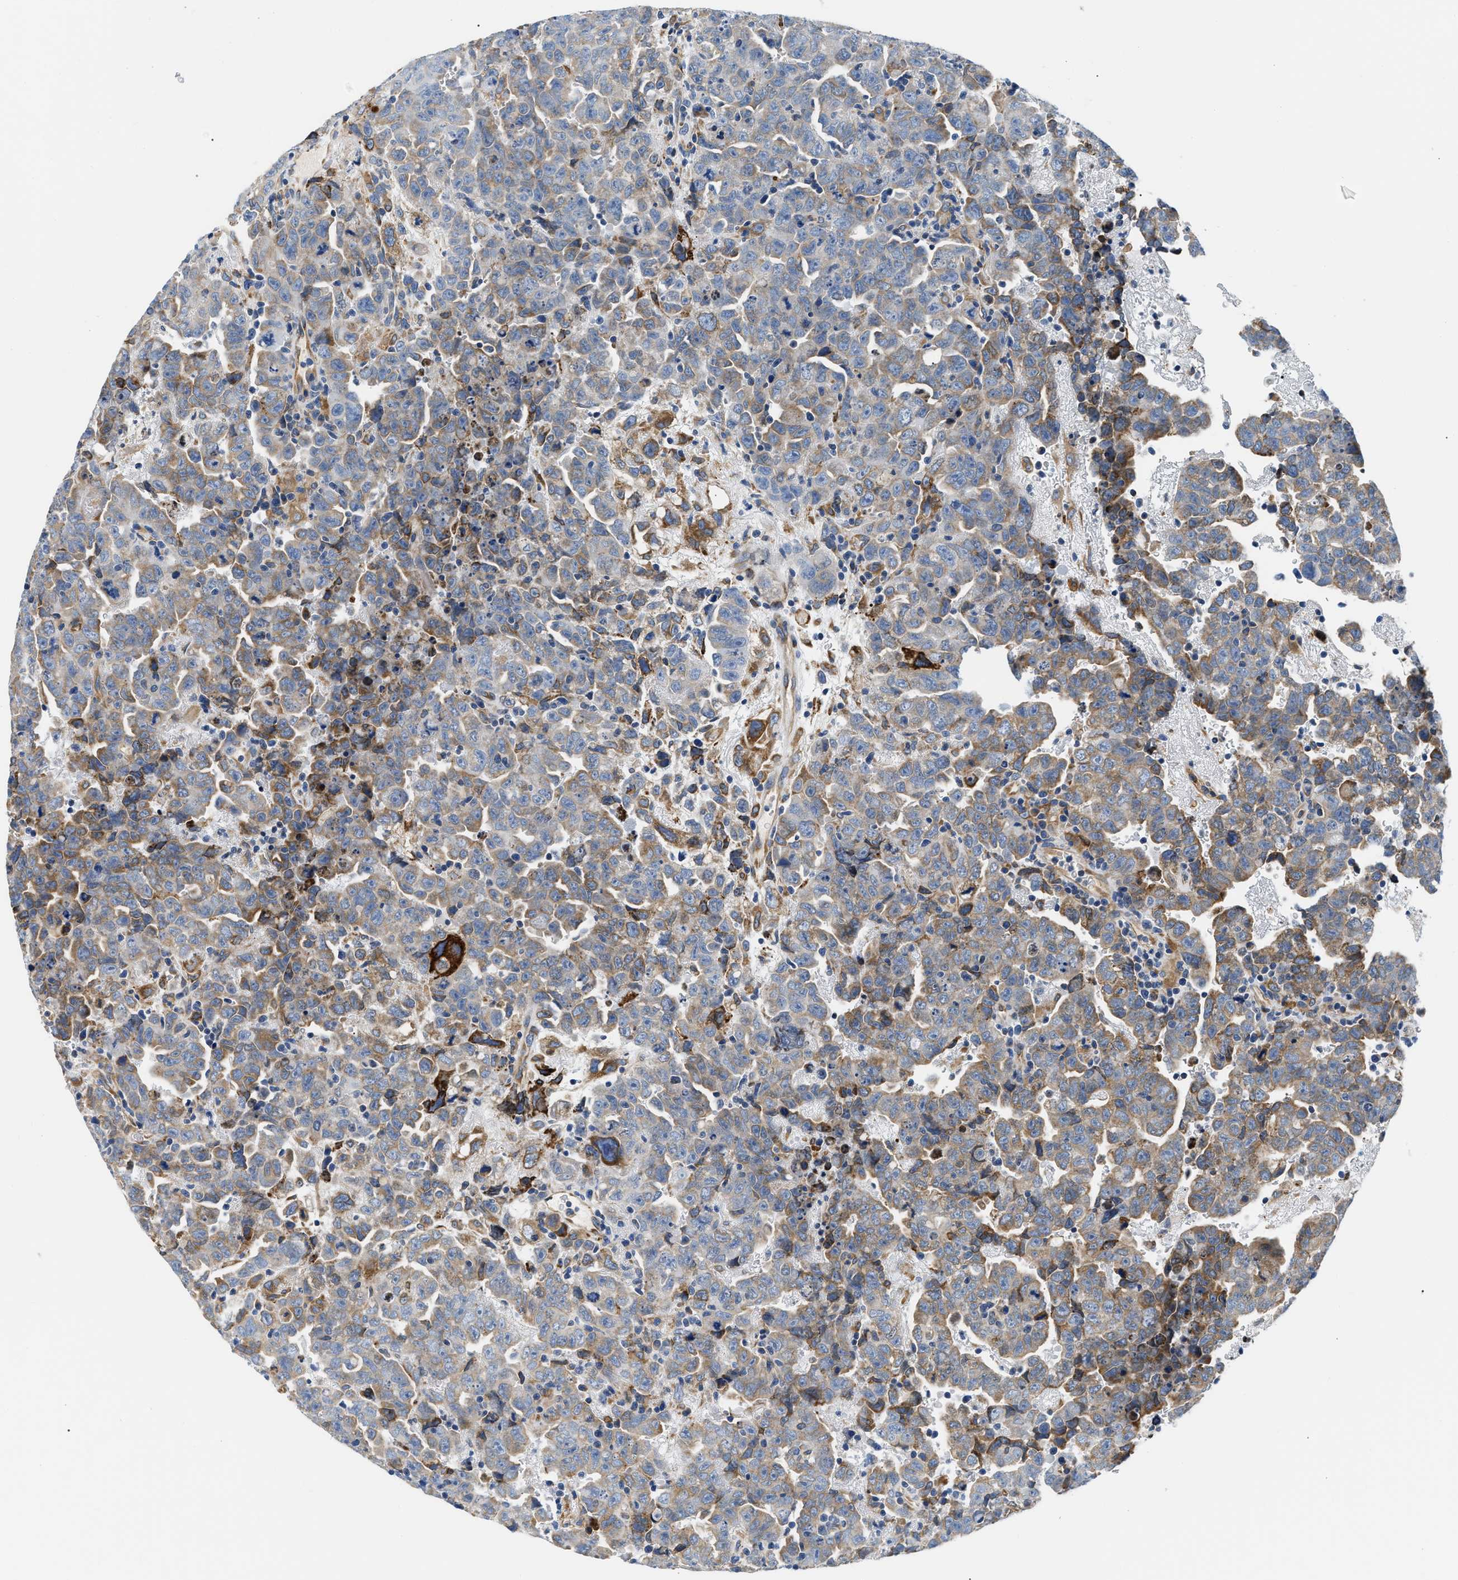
{"staining": {"intensity": "moderate", "quantity": "25%-75%", "location": "cytoplasmic/membranous"}, "tissue": "testis cancer", "cell_type": "Tumor cells", "image_type": "cancer", "snomed": [{"axis": "morphology", "description": "Carcinoma, Embryonal, NOS"}, {"axis": "topography", "description": "Testis"}], "caption": "This is a micrograph of immunohistochemistry staining of embryonal carcinoma (testis), which shows moderate expression in the cytoplasmic/membranous of tumor cells.", "gene": "HDHD3", "patient": {"sex": "male", "age": 28}}